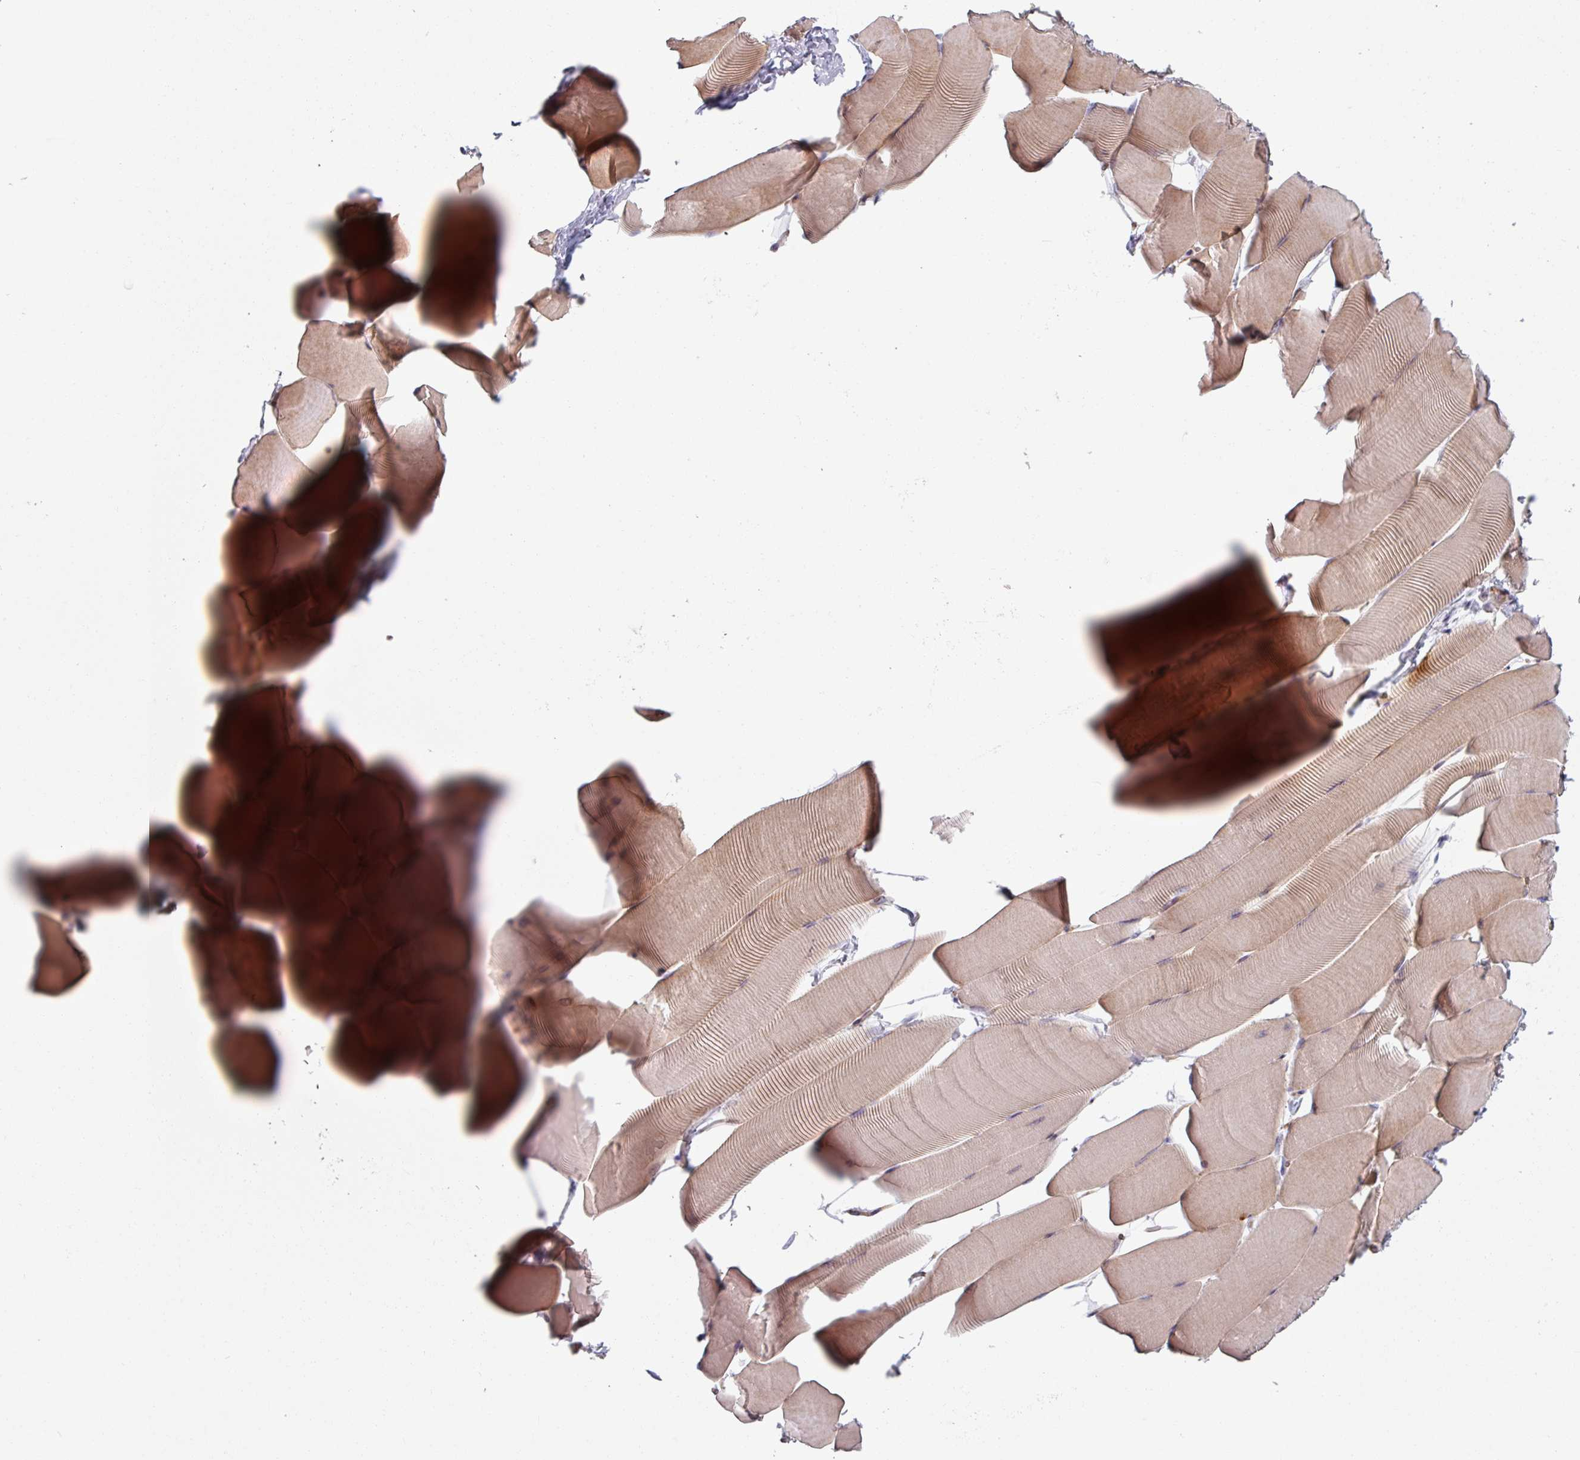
{"staining": {"intensity": "moderate", "quantity": ">75%", "location": "cytoplasmic/membranous"}, "tissue": "skeletal muscle", "cell_type": "Myocytes", "image_type": "normal", "snomed": [{"axis": "morphology", "description": "Normal tissue, NOS"}, {"axis": "topography", "description": "Skeletal muscle"}], "caption": "Protein staining reveals moderate cytoplasmic/membranous positivity in approximately >75% of myocytes in unremarkable skeletal muscle.", "gene": "C4BPB", "patient": {"sex": "male", "age": 25}}